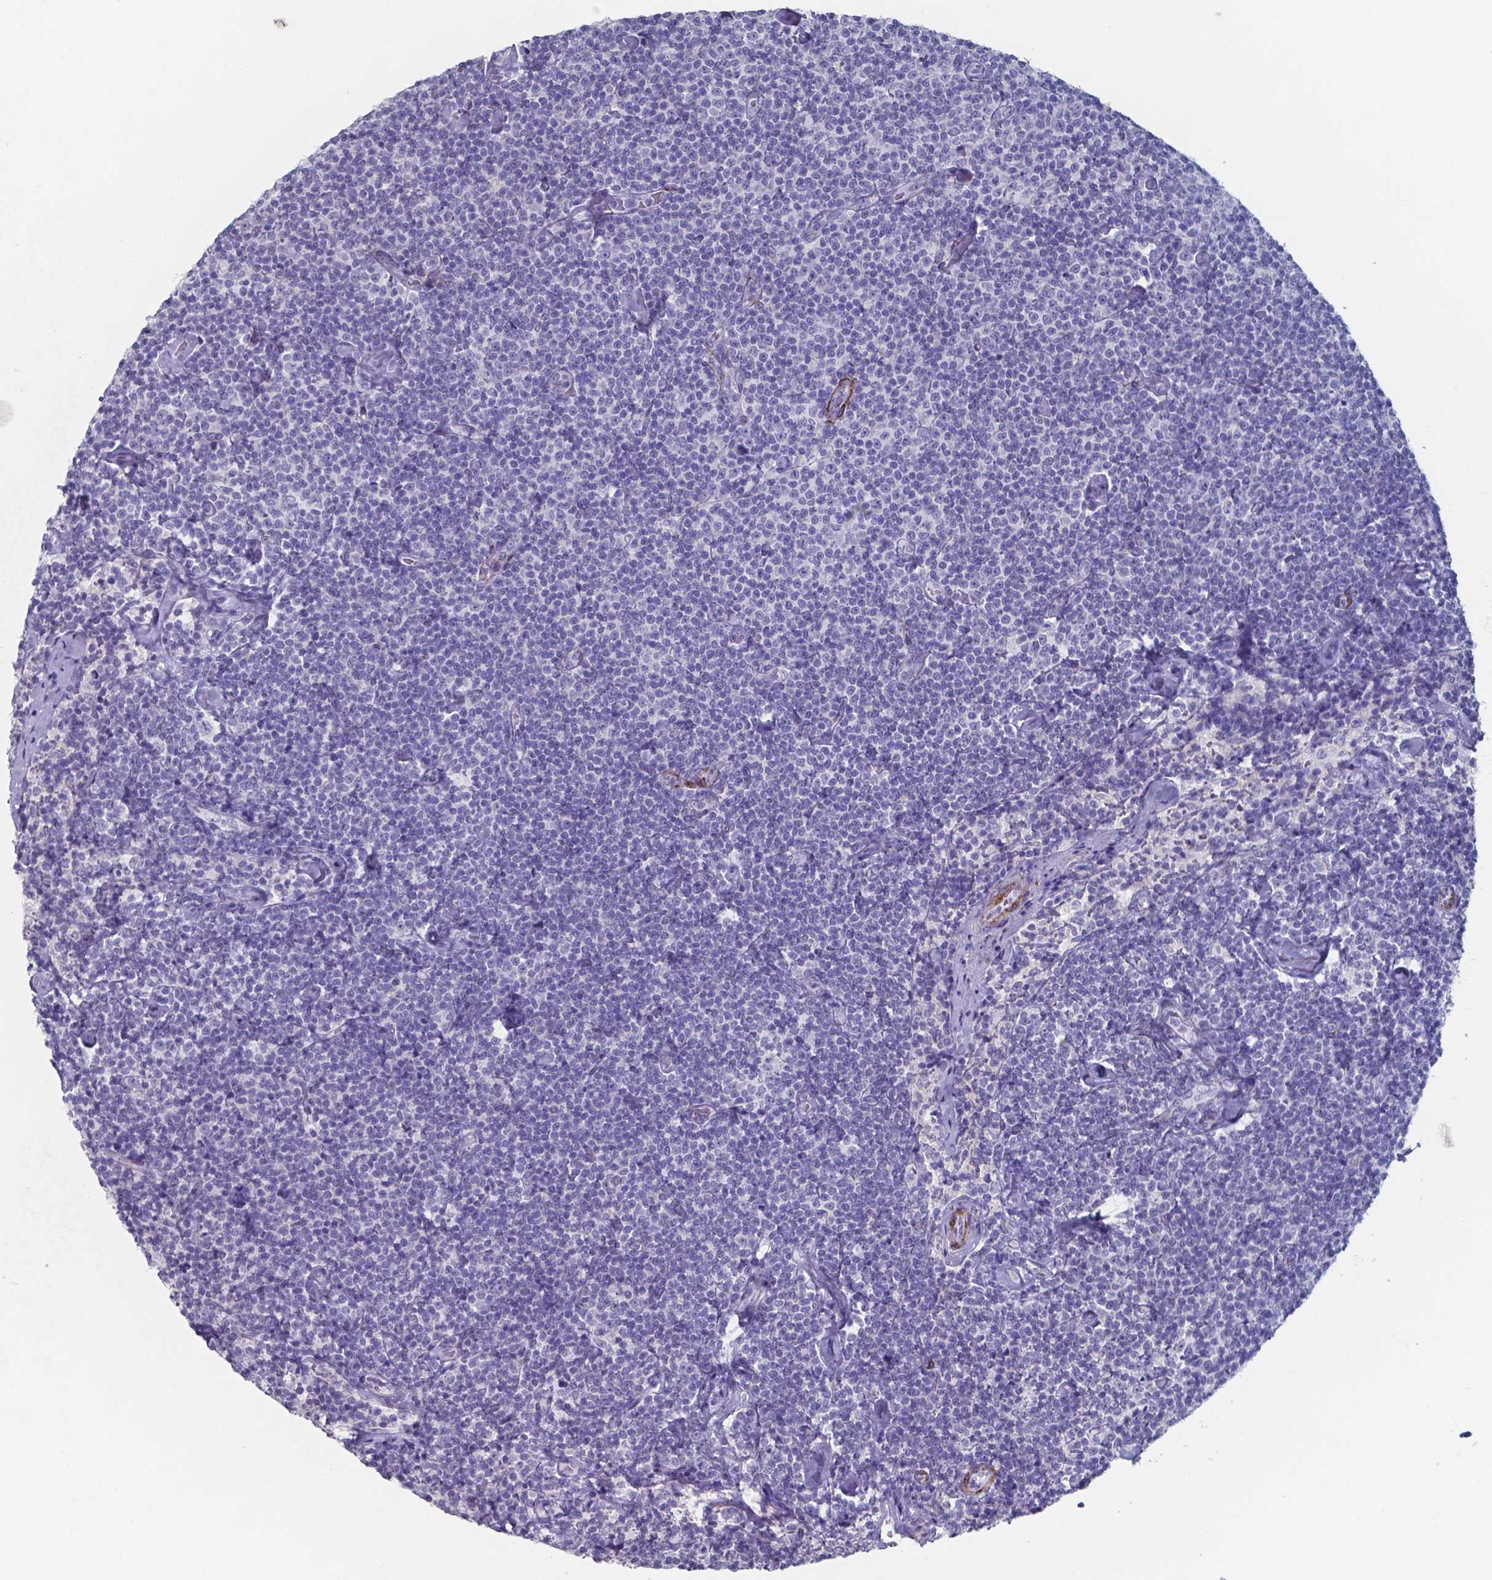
{"staining": {"intensity": "negative", "quantity": "none", "location": "none"}, "tissue": "lymphoma", "cell_type": "Tumor cells", "image_type": "cancer", "snomed": [{"axis": "morphology", "description": "Malignant lymphoma, non-Hodgkin's type, Low grade"}, {"axis": "topography", "description": "Lymph node"}], "caption": "Protein analysis of lymphoma shows no significant positivity in tumor cells. (Stains: DAB immunohistochemistry with hematoxylin counter stain, Microscopy: brightfield microscopy at high magnification).", "gene": "PLA2R1", "patient": {"sex": "male", "age": 81}}